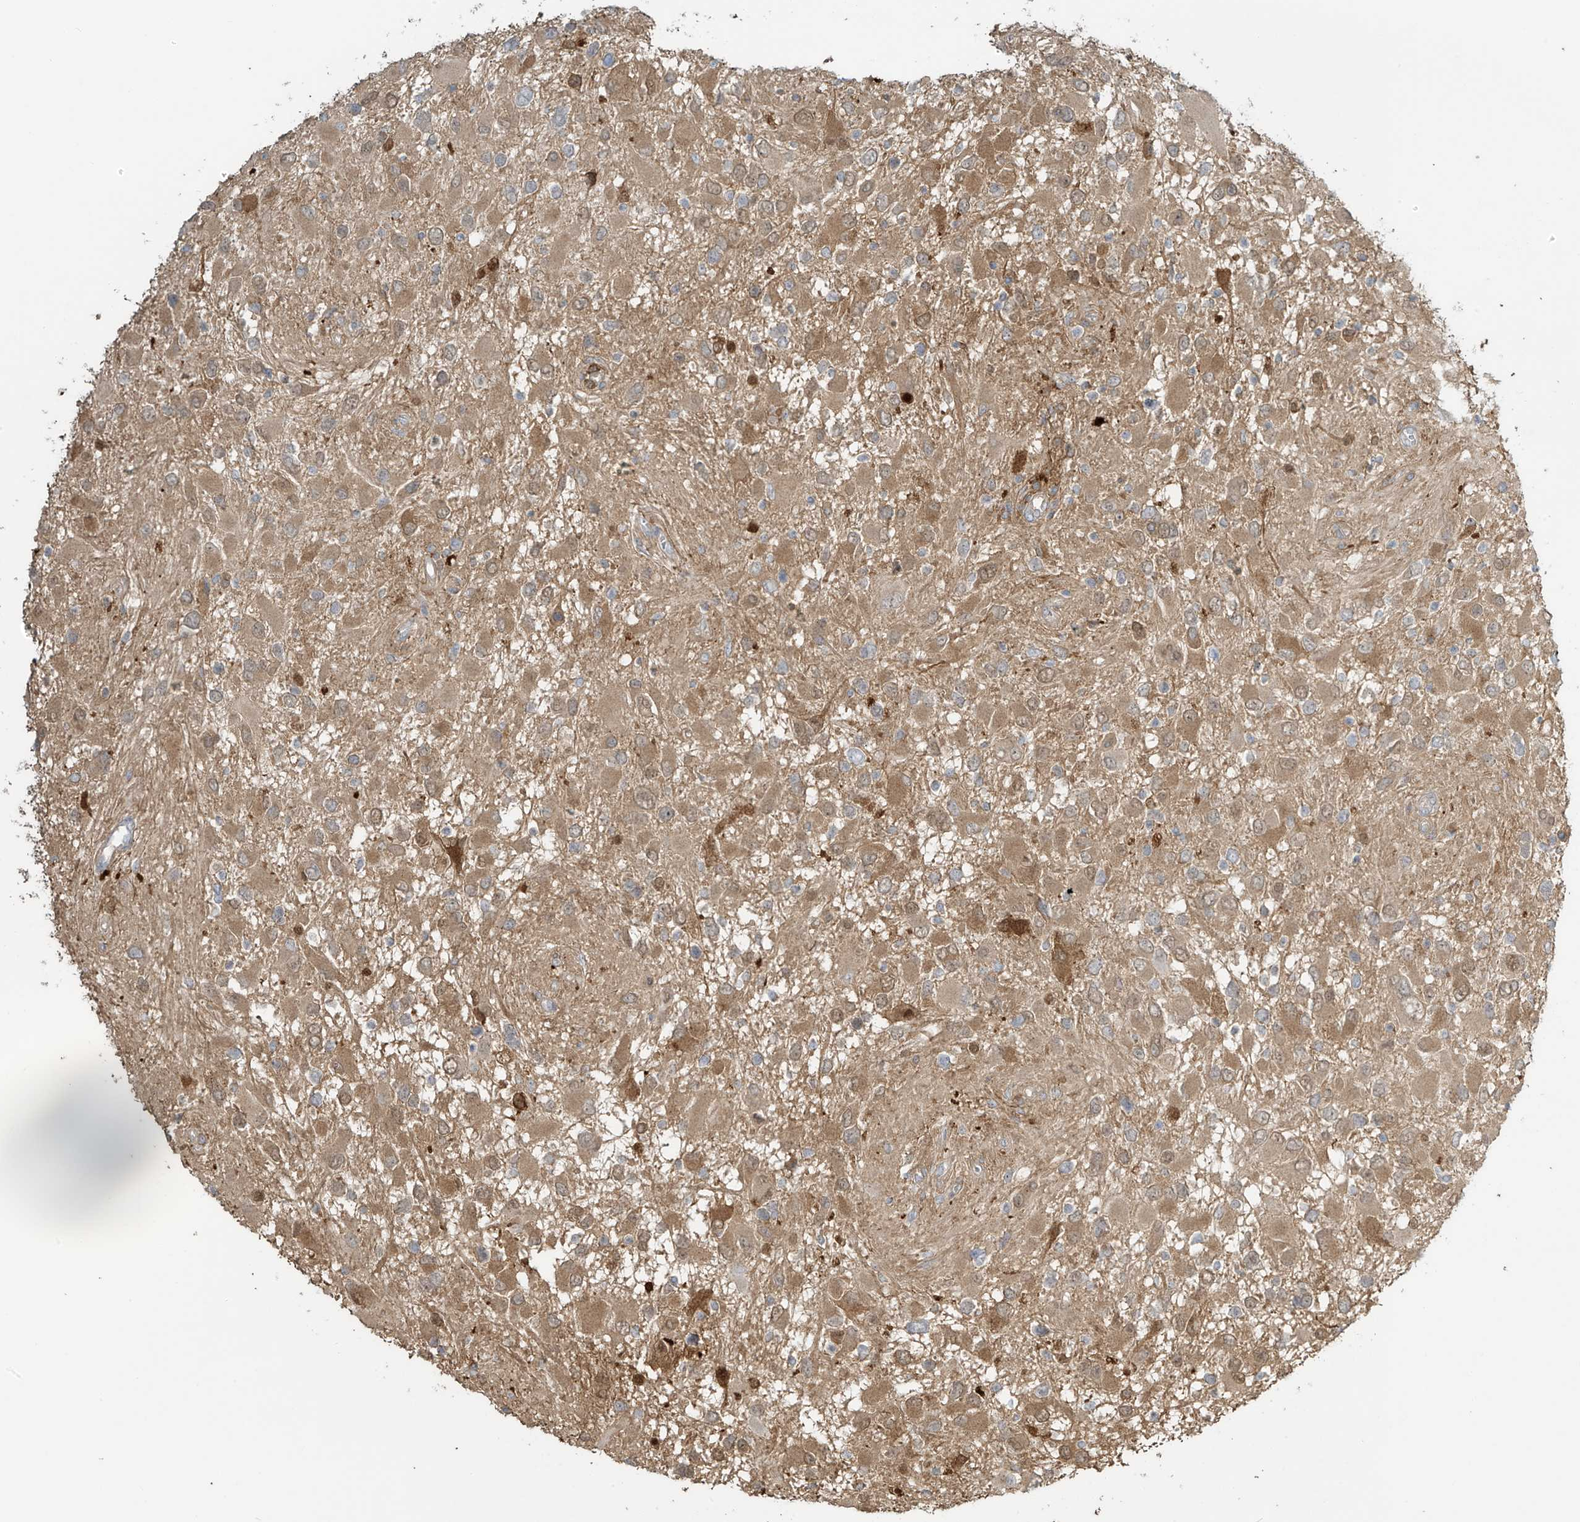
{"staining": {"intensity": "moderate", "quantity": ">75%", "location": "cytoplasmic/membranous"}, "tissue": "glioma", "cell_type": "Tumor cells", "image_type": "cancer", "snomed": [{"axis": "morphology", "description": "Glioma, malignant, High grade"}, {"axis": "topography", "description": "Brain"}], "caption": "Glioma stained with a protein marker reveals moderate staining in tumor cells.", "gene": "TAGAP", "patient": {"sex": "male", "age": 53}}